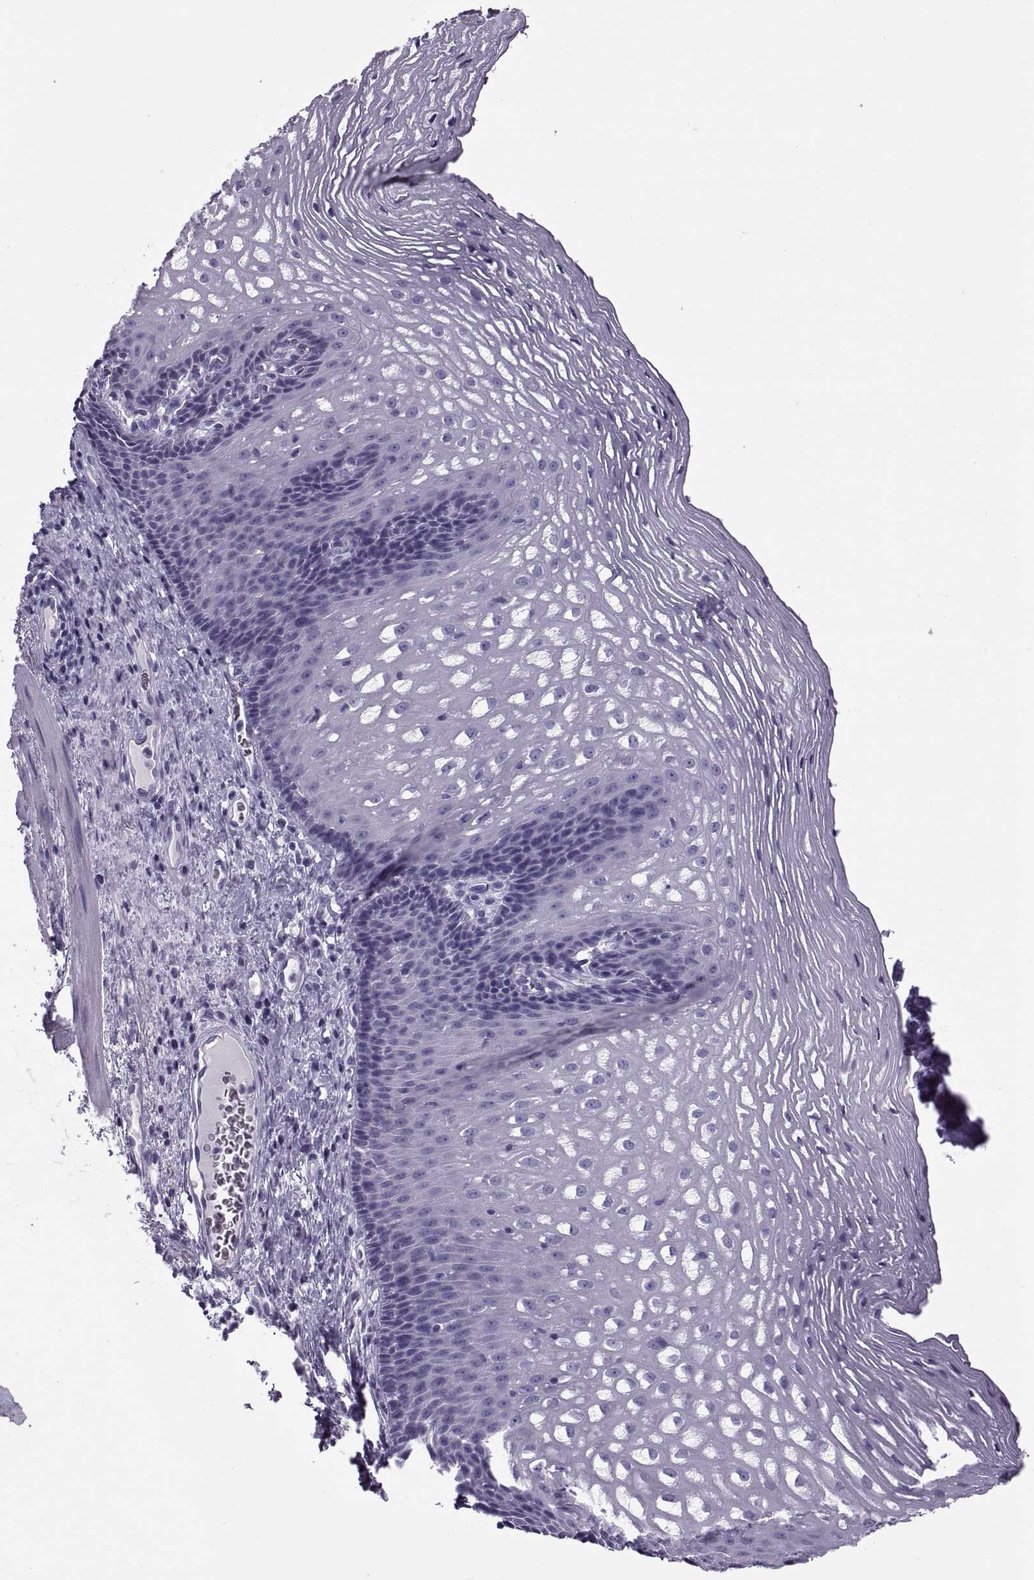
{"staining": {"intensity": "negative", "quantity": "none", "location": "none"}, "tissue": "esophagus", "cell_type": "Squamous epithelial cells", "image_type": "normal", "snomed": [{"axis": "morphology", "description": "Normal tissue, NOS"}, {"axis": "topography", "description": "Esophagus"}], "caption": "Immunohistochemistry (IHC) of normal human esophagus demonstrates no expression in squamous epithelial cells. (DAB (3,3'-diaminobenzidine) immunohistochemistry (IHC) with hematoxylin counter stain).", "gene": "RLBP1", "patient": {"sex": "male", "age": 76}}